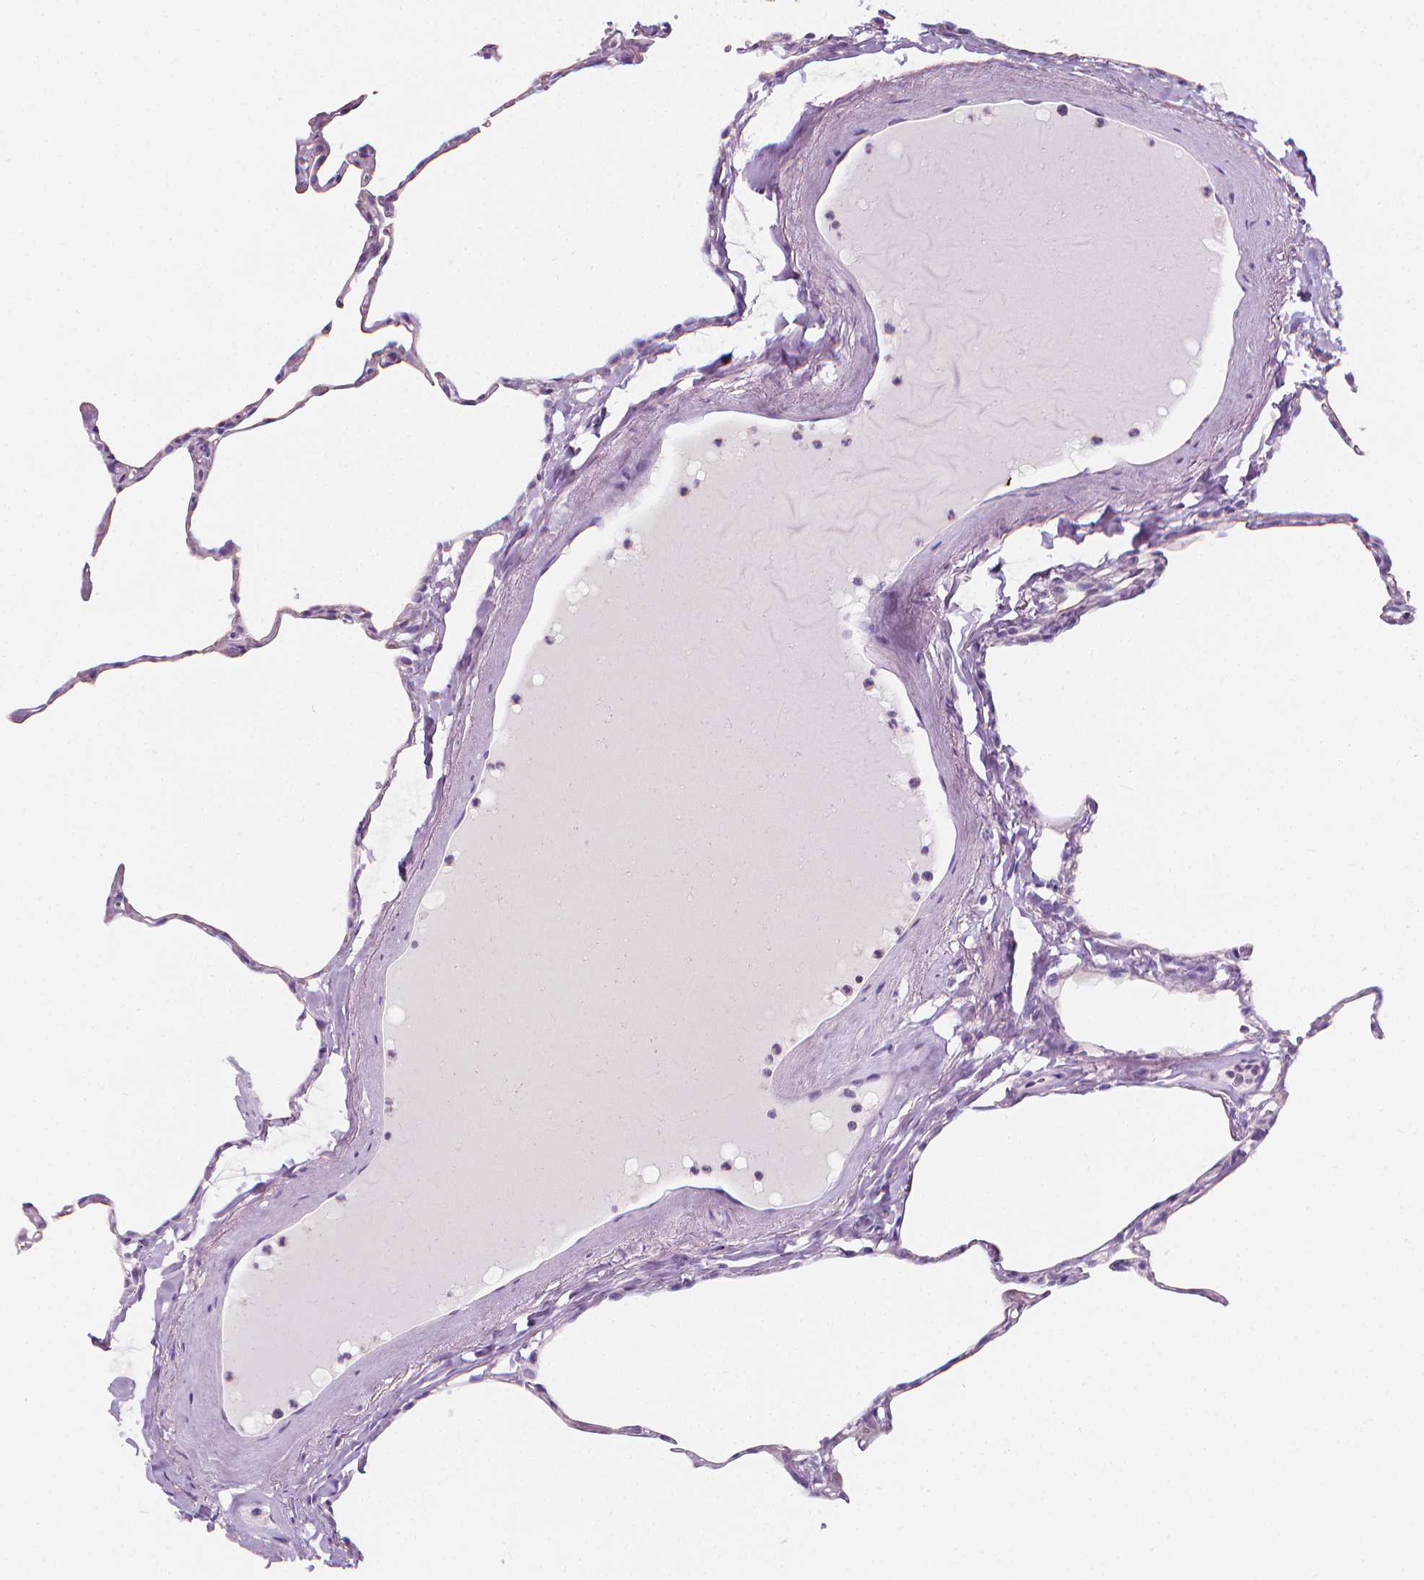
{"staining": {"intensity": "negative", "quantity": "none", "location": "none"}, "tissue": "lung", "cell_type": "Alveolar cells", "image_type": "normal", "snomed": [{"axis": "morphology", "description": "Normal tissue, NOS"}, {"axis": "topography", "description": "Lung"}], "caption": "This is a micrograph of immunohistochemistry staining of normal lung, which shows no staining in alveolar cells.", "gene": "DCAF8L1", "patient": {"sex": "male", "age": 65}}